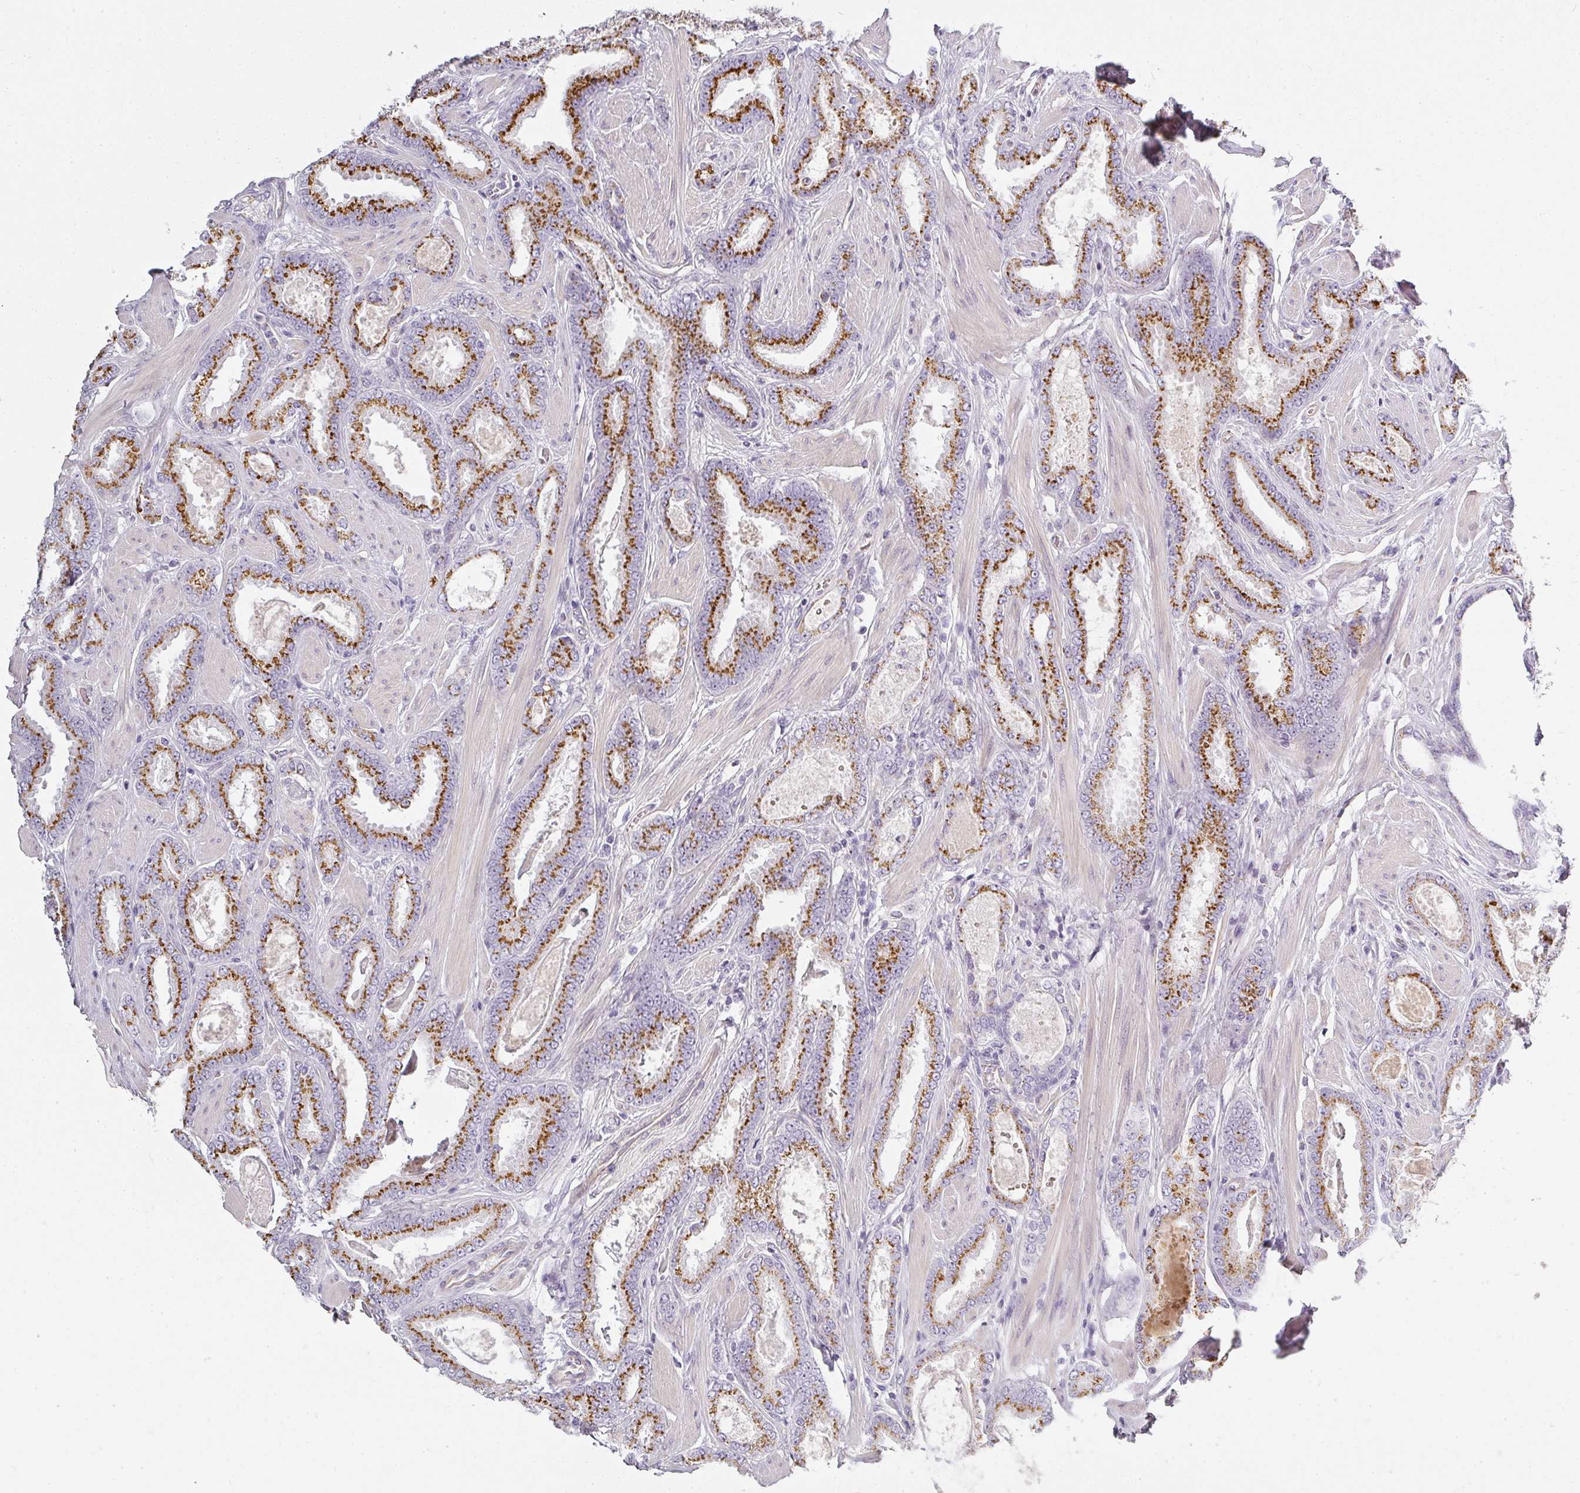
{"staining": {"intensity": "strong", "quantity": "25%-75%", "location": "cytoplasmic/membranous"}, "tissue": "prostate cancer", "cell_type": "Tumor cells", "image_type": "cancer", "snomed": [{"axis": "morphology", "description": "Adenocarcinoma, Low grade"}, {"axis": "topography", "description": "Prostate"}], "caption": "A brown stain labels strong cytoplasmic/membranous positivity of a protein in prostate cancer tumor cells. Immunohistochemistry (ihc) stains the protein of interest in brown and the nuclei are stained blue.", "gene": "ATP8B2", "patient": {"sex": "male", "age": 42}}